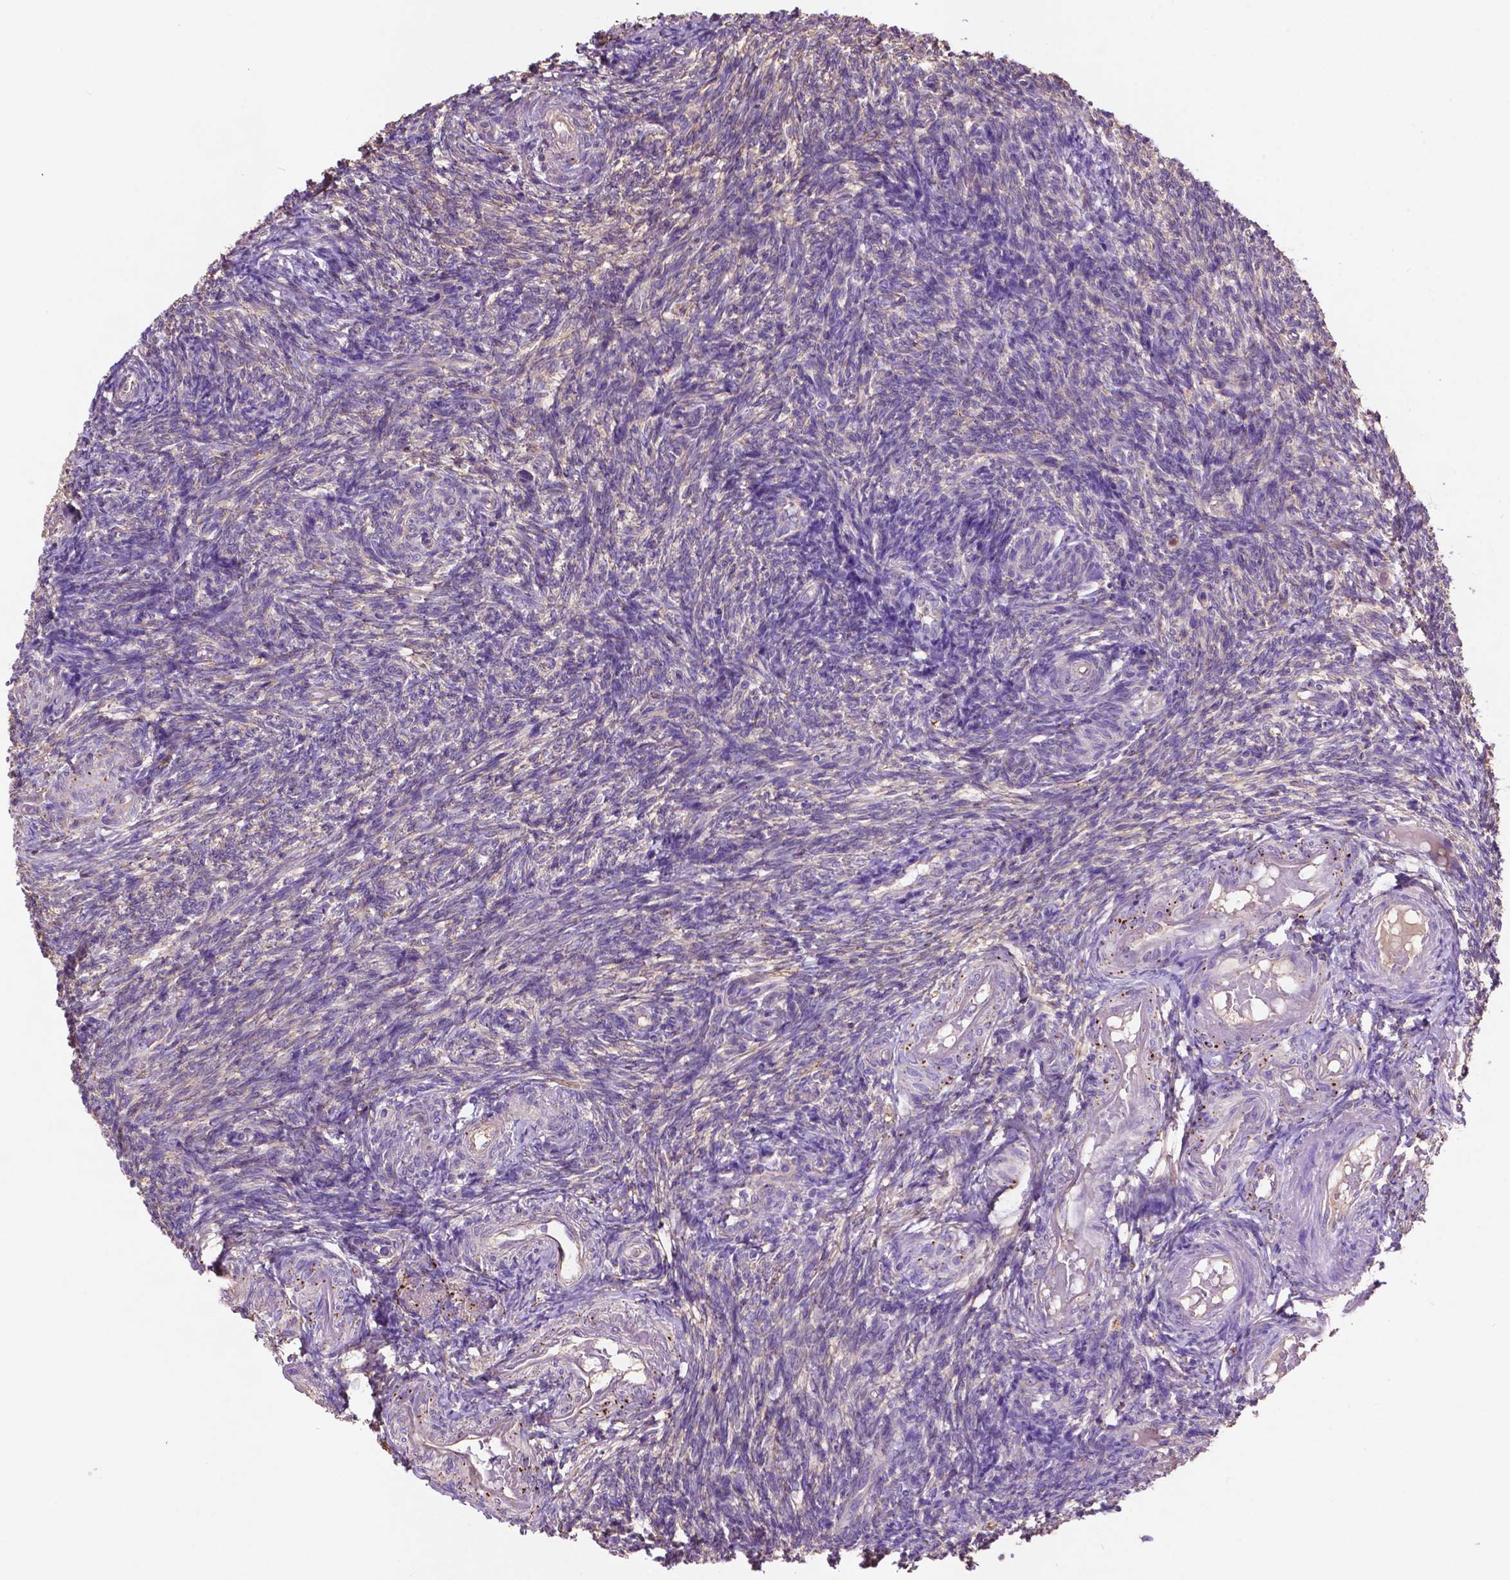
{"staining": {"intensity": "weak", "quantity": ">75%", "location": "cytoplasmic/membranous"}, "tissue": "ovary", "cell_type": "Follicle cells", "image_type": "normal", "snomed": [{"axis": "morphology", "description": "Normal tissue, NOS"}, {"axis": "topography", "description": "Ovary"}], "caption": "DAB immunohistochemical staining of normal human ovary exhibits weak cytoplasmic/membranous protein positivity in approximately >75% of follicle cells.", "gene": "GDPD5", "patient": {"sex": "female", "age": 39}}